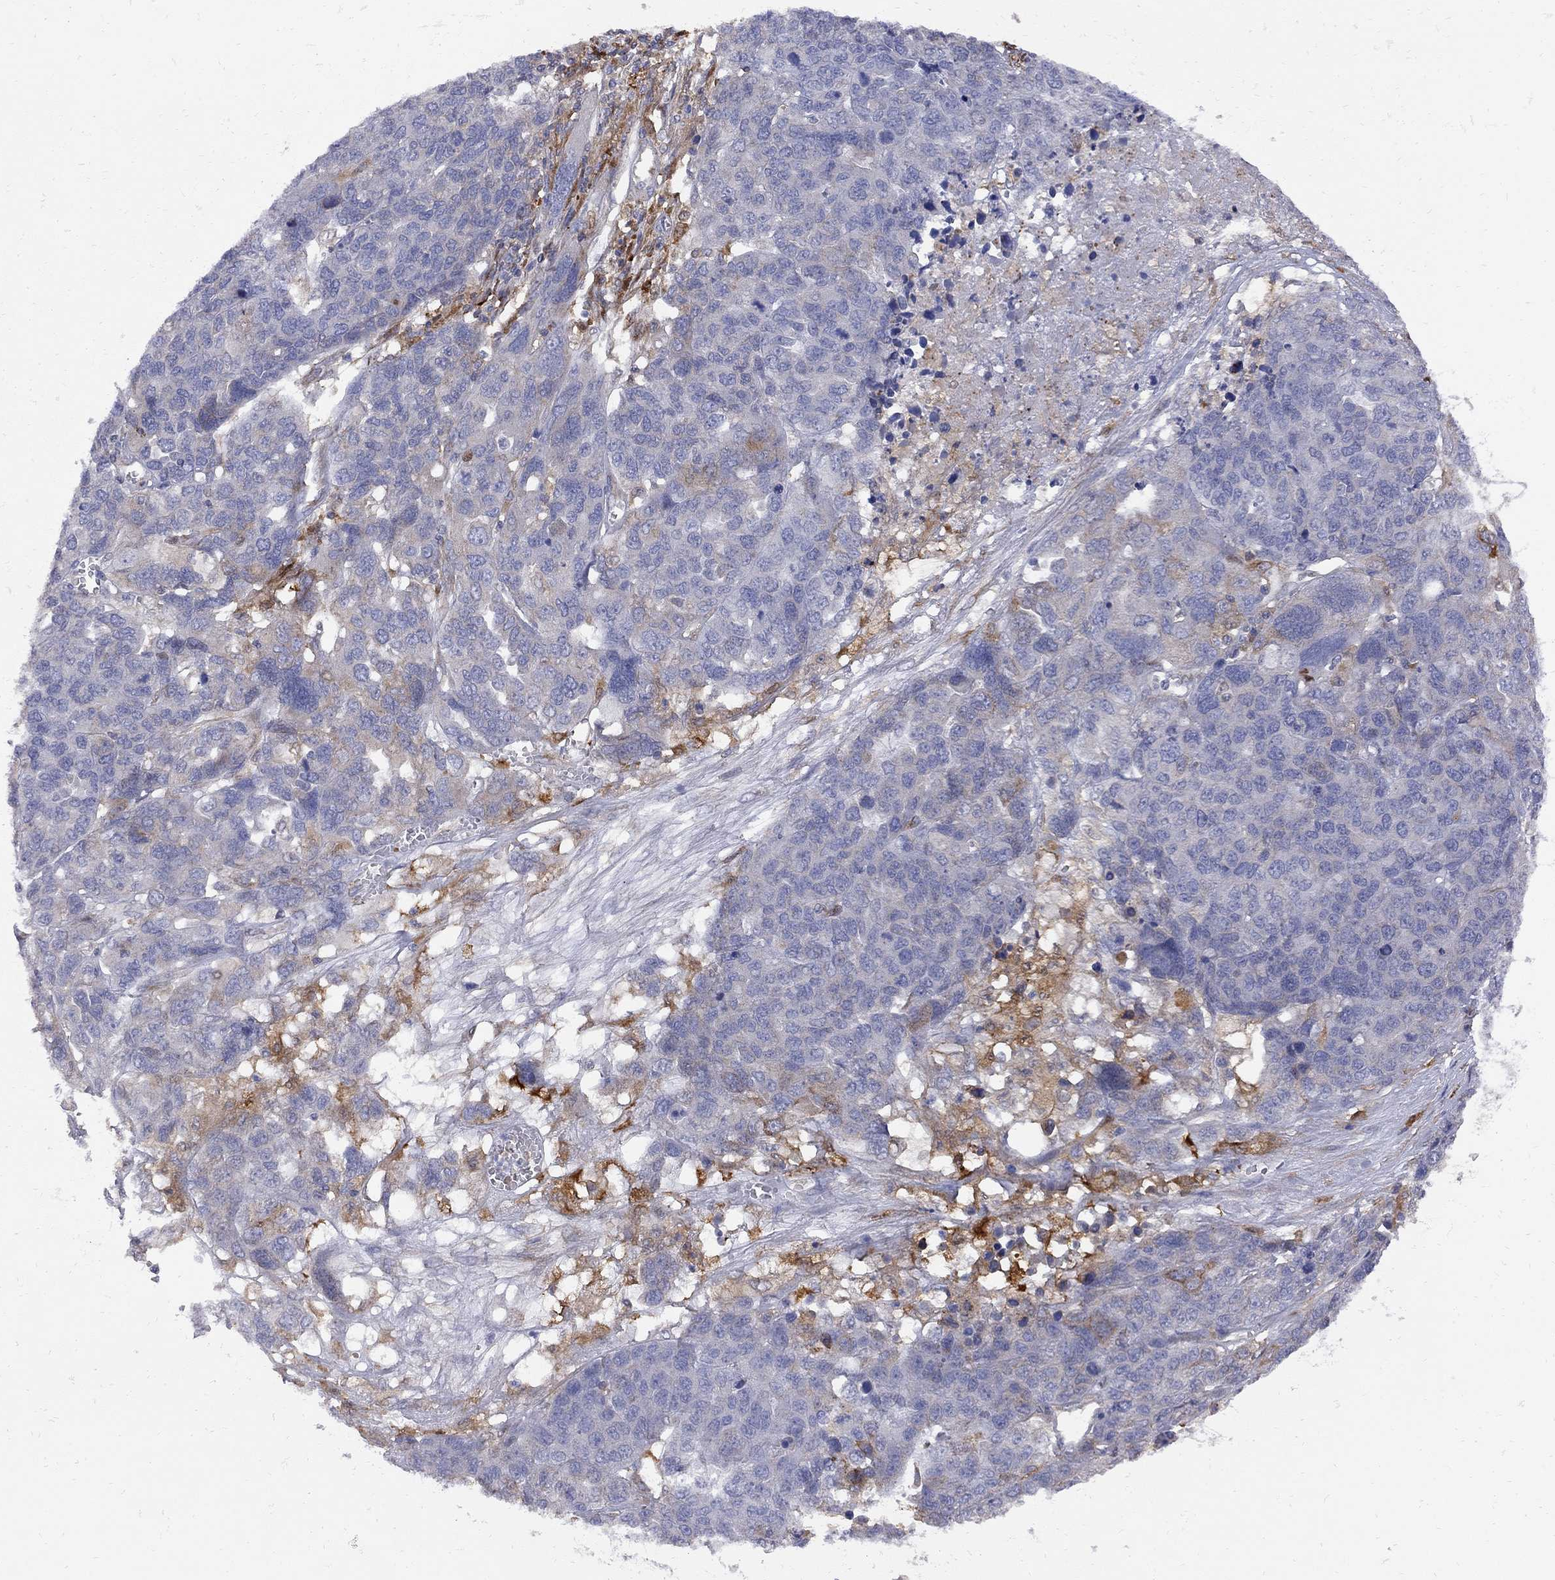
{"staining": {"intensity": "weak", "quantity": "<25%", "location": "cytoplasmic/membranous"}, "tissue": "ovarian cancer", "cell_type": "Tumor cells", "image_type": "cancer", "snomed": [{"axis": "morphology", "description": "Cystadenocarcinoma, serous, NOS"}, {"axis": "topography", "description": "Ovary"}], "caption": "Immunohistochemistry (IHC) photomicrograph of neoplastic tissue: human serous cystadenocarcinoma (ovarian) stained with DAB reveals no significant protein positivity in tumor cells.", "gene": "MTHFR", "patient": {"sex": "female", "age": 87}}